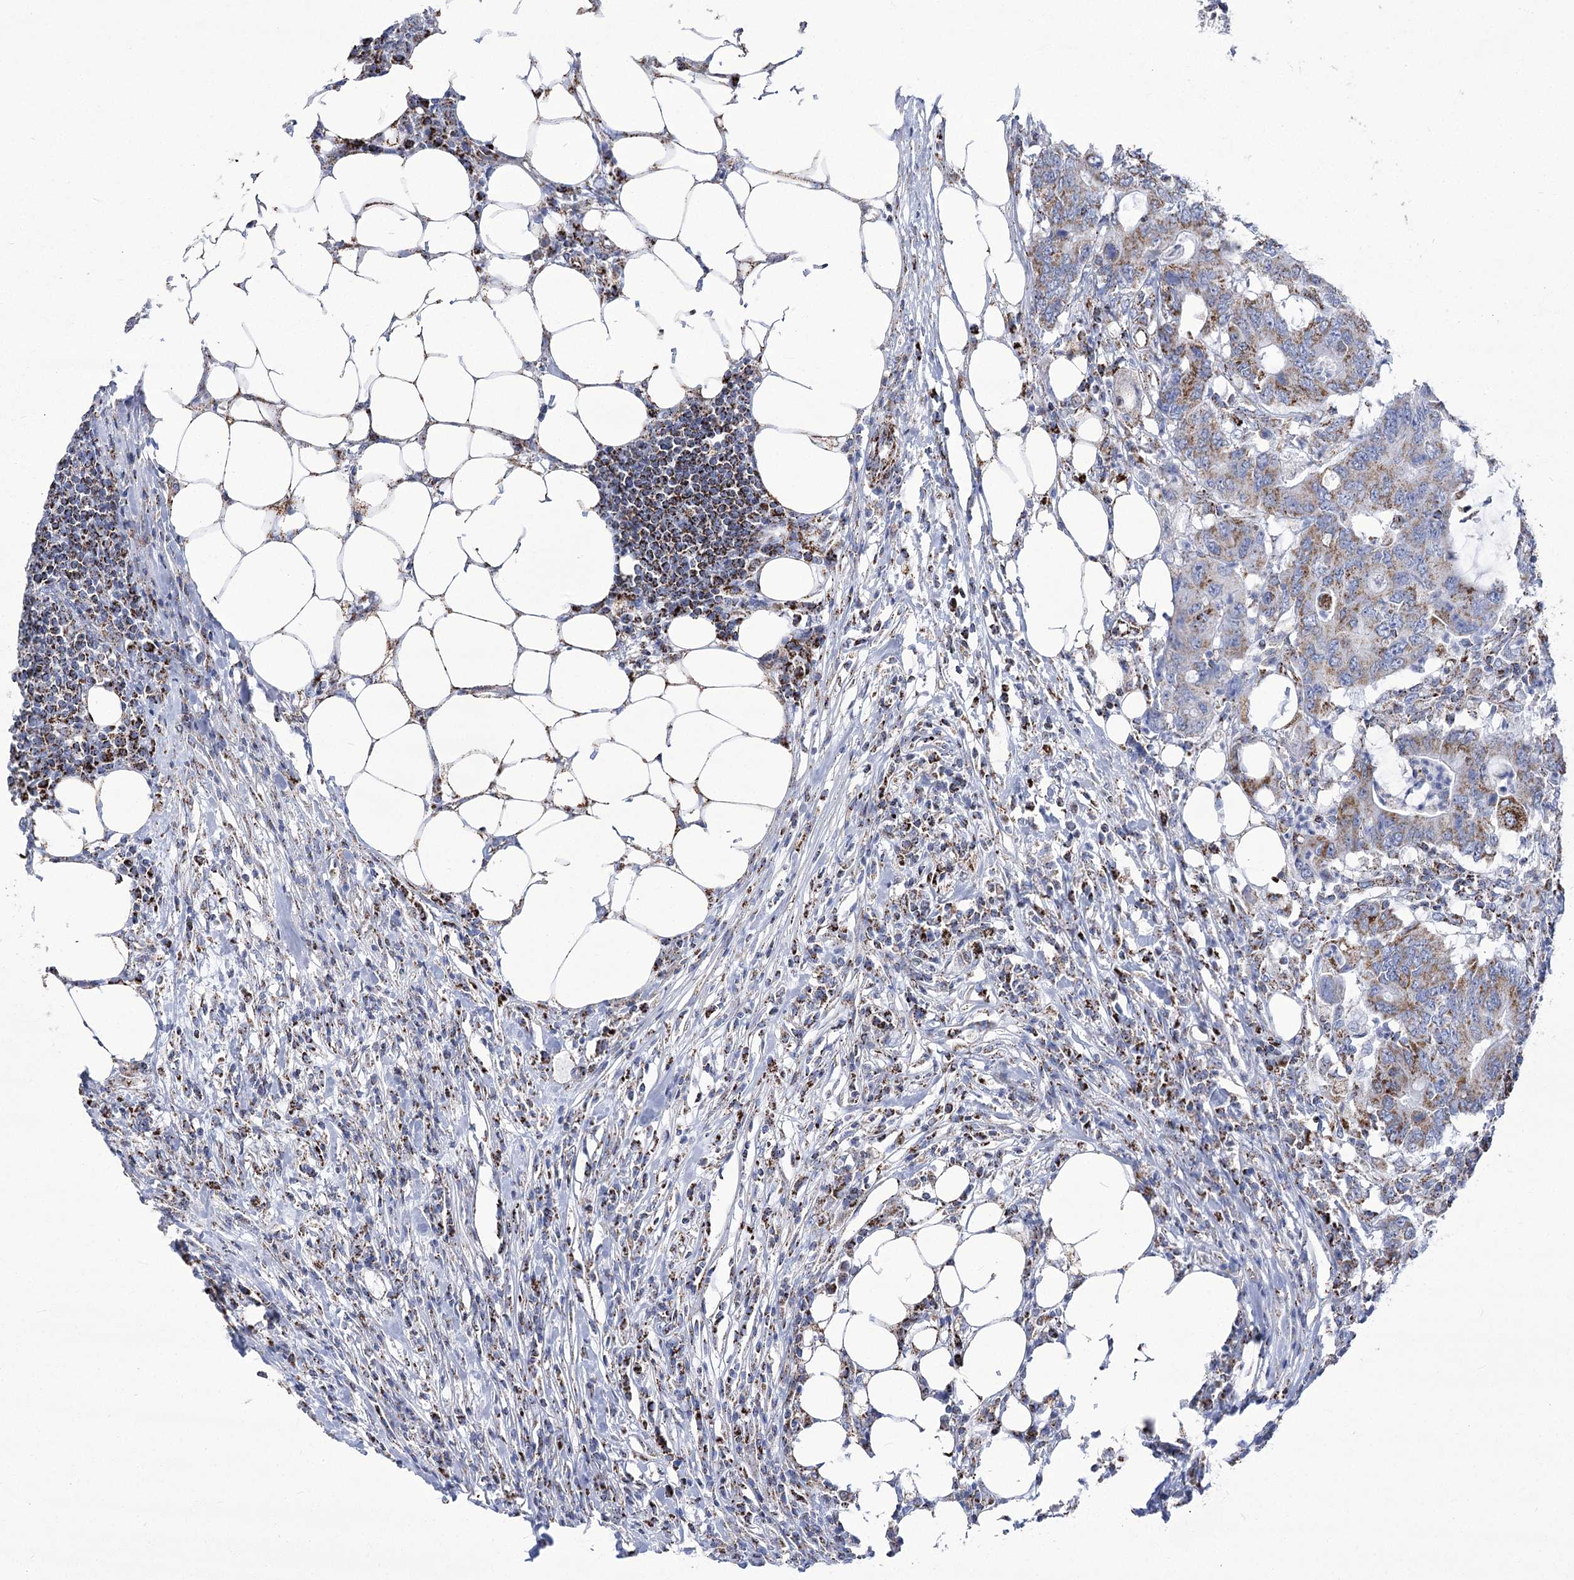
{"staining": {"intensity": "strong", "quantity": "25%-75%", "location": "cytoplasmic/membranous"}, "tissue": "colorectal cancer", "cell_type": "Tumor cells", "image_type": "cancer", "snomed": [{"axis": "morphology", "description": "Adenocarcinoma, NOS"}, {"axis": "topography", "description": "Colon"}], "caption": "Immunohistochemical staining of human colorectal cancer displays high levels of strong cytoplasmic/membranous protein staining in approximately 25%-75% of tumor cells. The staining was performed using DAB (3,3'-diaminobenzidine) to visualize the protein expression in brown, while the nuclei were stained in blue with hematoxylin (Magnification: 20x).", "gene": "PDHB", "patient": {"sex": "male", "age": 71}}